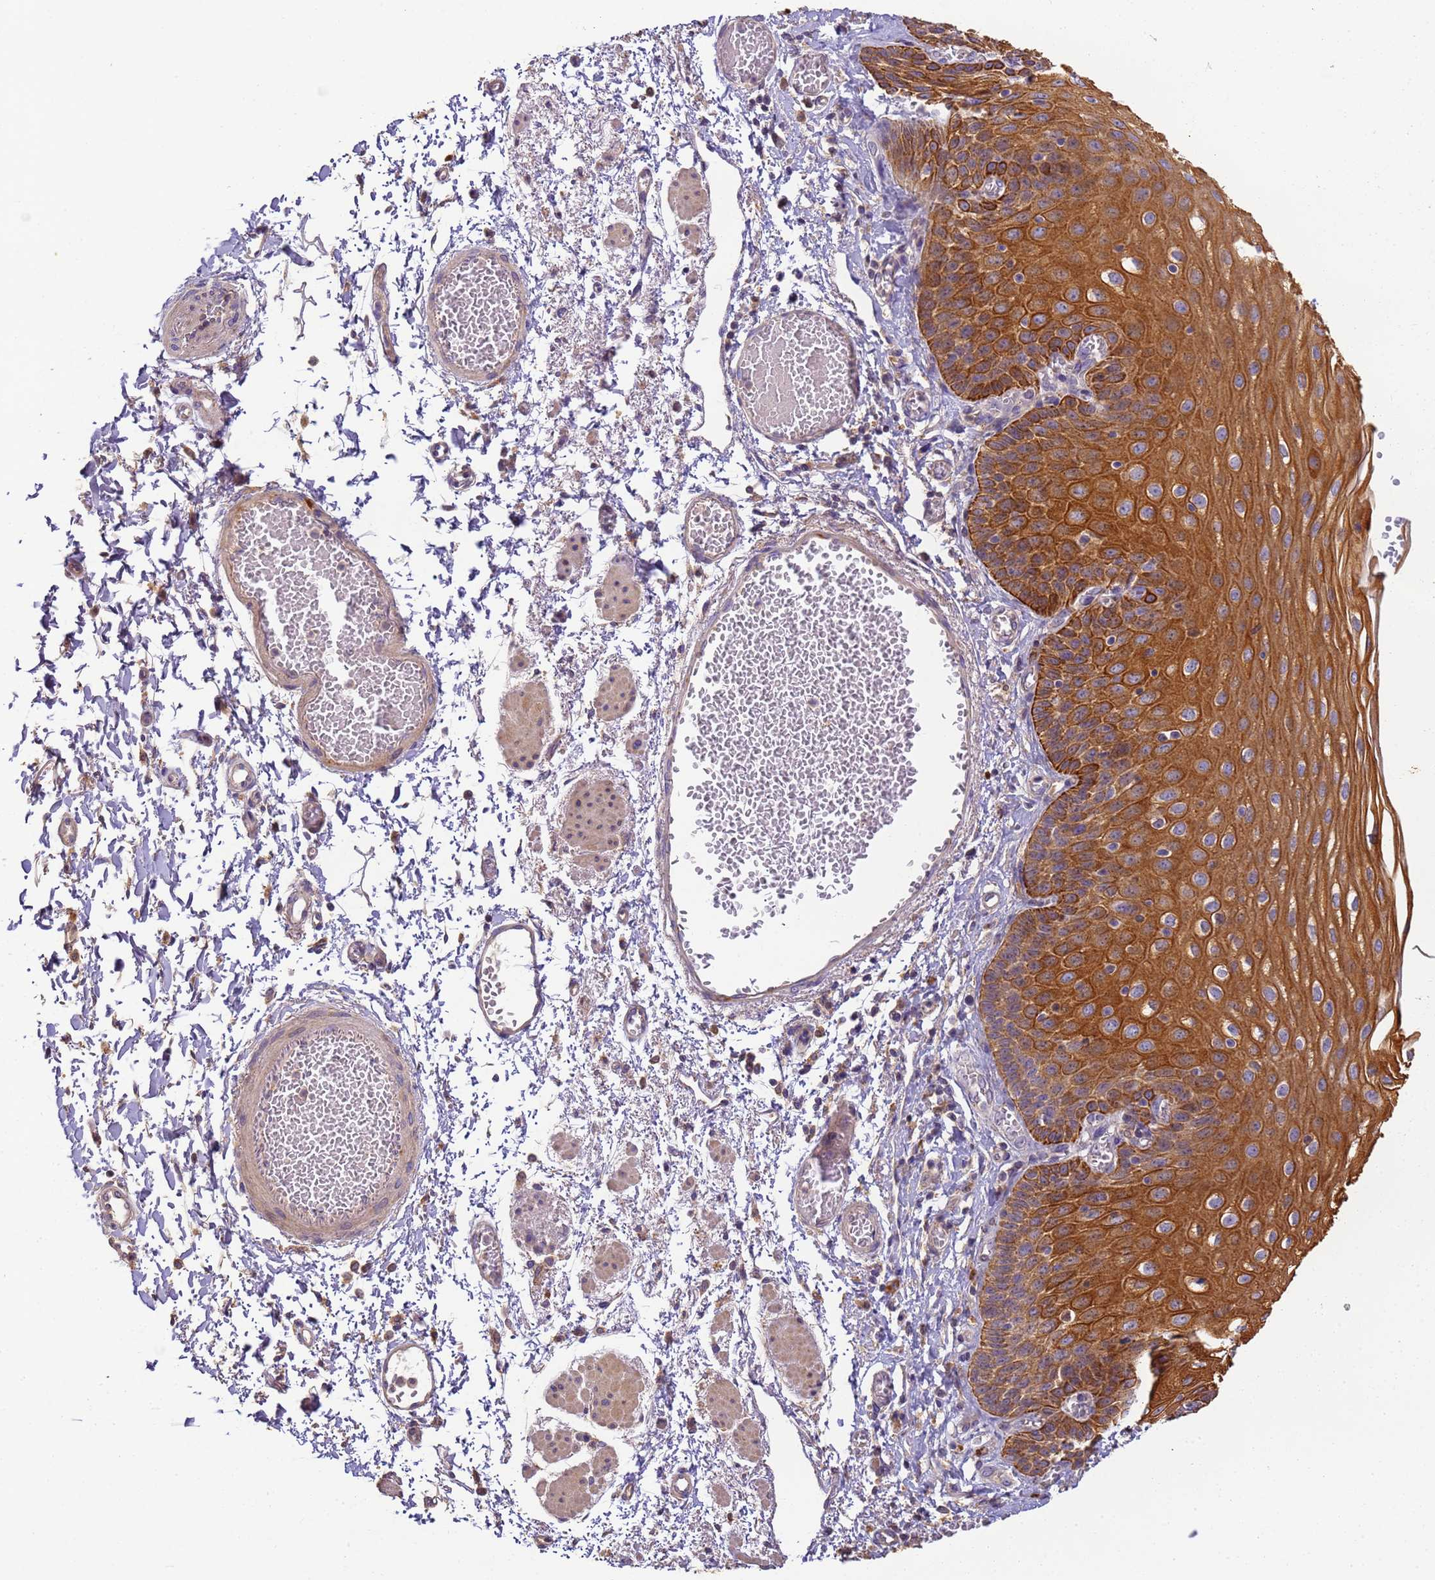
{"staining": {"intensity": "strong", "quantity": ">75%", "location": "cytoplasmic/membranous"}, "tissue": "esophagus", "cell_type": "Squamous epithelial cells", "image_type": "normal", "snomed": [{"axis": "morphology", "description": "Normal tissue, NOS"}, {"axis": "topography", "description": "Esophagus"}], "caption": "An IHC micrograph of benign tissue is shown. Protein staining in brown highlights strong cytoplasmic/membranous positivity in esophagus within squamous epithelial cells.", "gene": "TIGAR", "patient": {"sex": "male", "age": 81}}